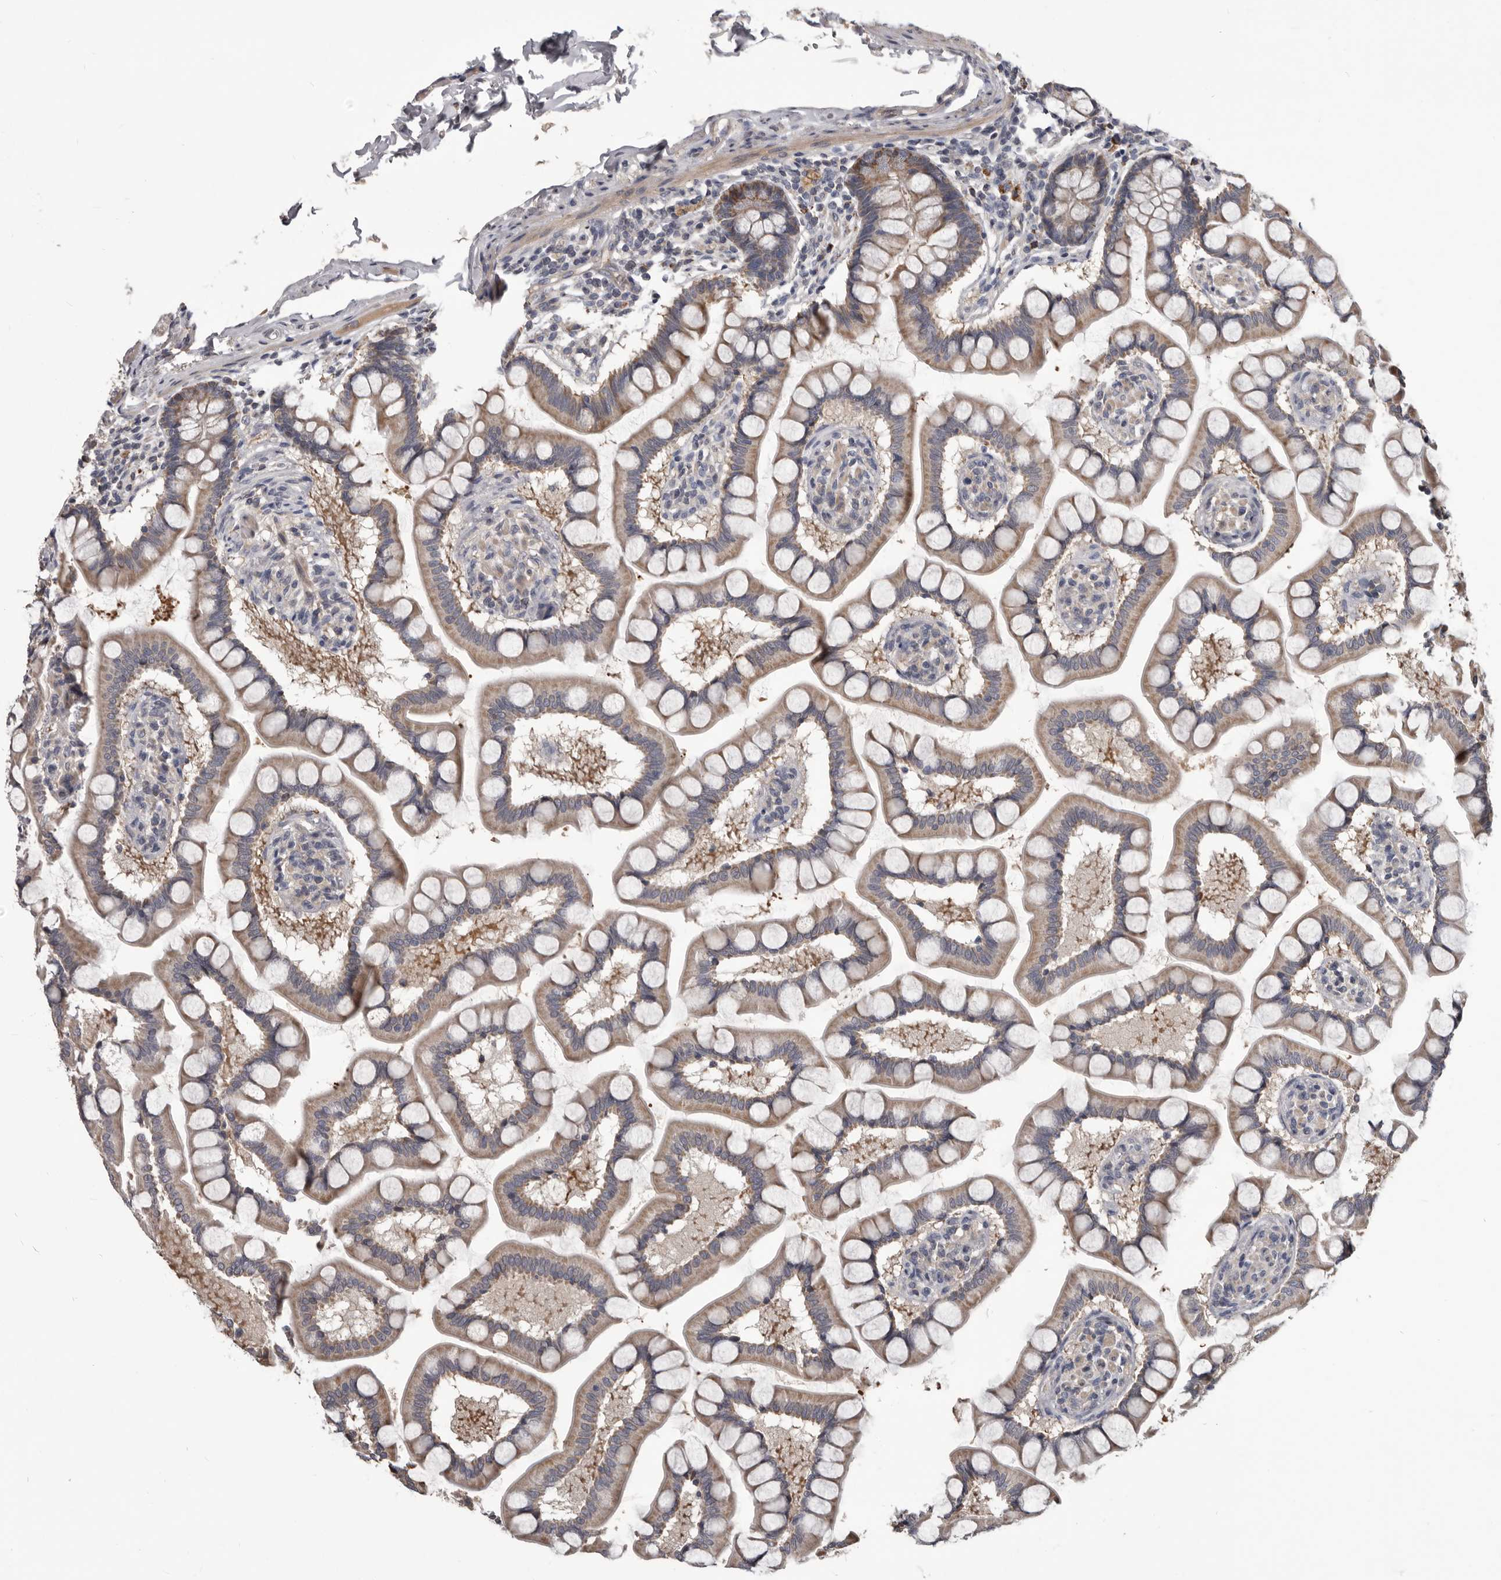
{"staining": {"intensity": "weak", "quantity": ">75%", "location": "cytoplasmic/membranous"}, "tissue": "small intestine", "cell_type": "Glandular cells", "image_type": "normal", "snomed": [{"axis": "morphology", "description": "Normal tissue, NOS"}, {"axis": "topography", "description": "Small intestine"}], "caption": "Immunohistochemistry histopathology image of normal small intestine stained for a protein (brown), which shows low levels of weak cytoplasmic/membranous expression in about >75% of glandular cells.", "gene": "ALDH5A1", "patient": {"sex": "male", "age": 41}}